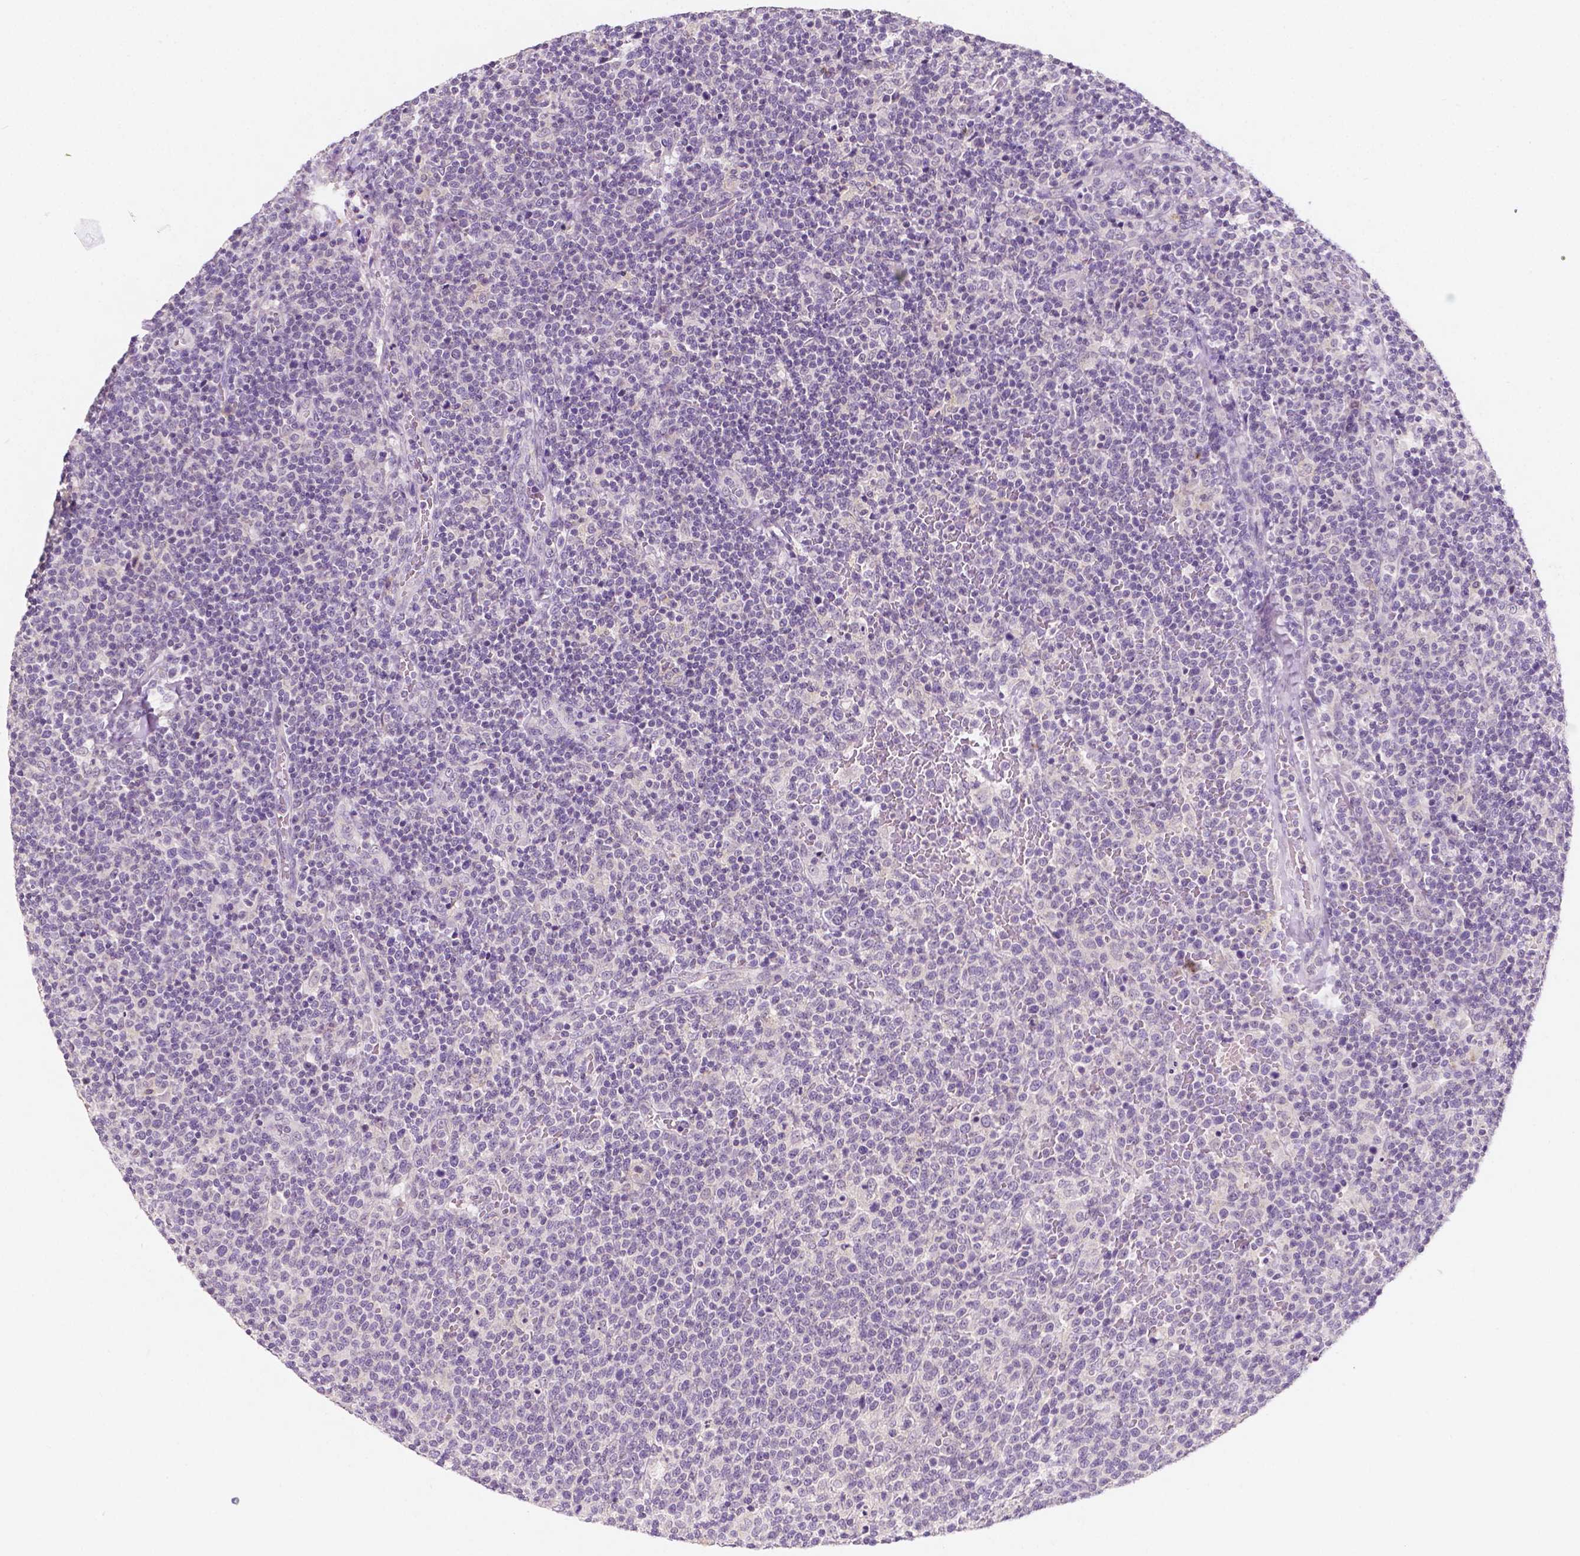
{"staining": {"intensity": "negative", "quantity": "none", "location": "none"}, "tissue": "lymphoma", "cell_type": "Tumor cells", "image_type": "cancer", "snomed": [{"axis": "morphology", "description": "Malignant lymphoma, non-Hodgkin's type, High grade"}, {"axis": "topography", "description": "Lymph node"}], "caption": "IHC histopathology image of lymphoma stained for a protein (brown), which reveals no staining in tumor cells.", "gene": "SIRT2", "patient": {"sex": "male", "age": 61}}